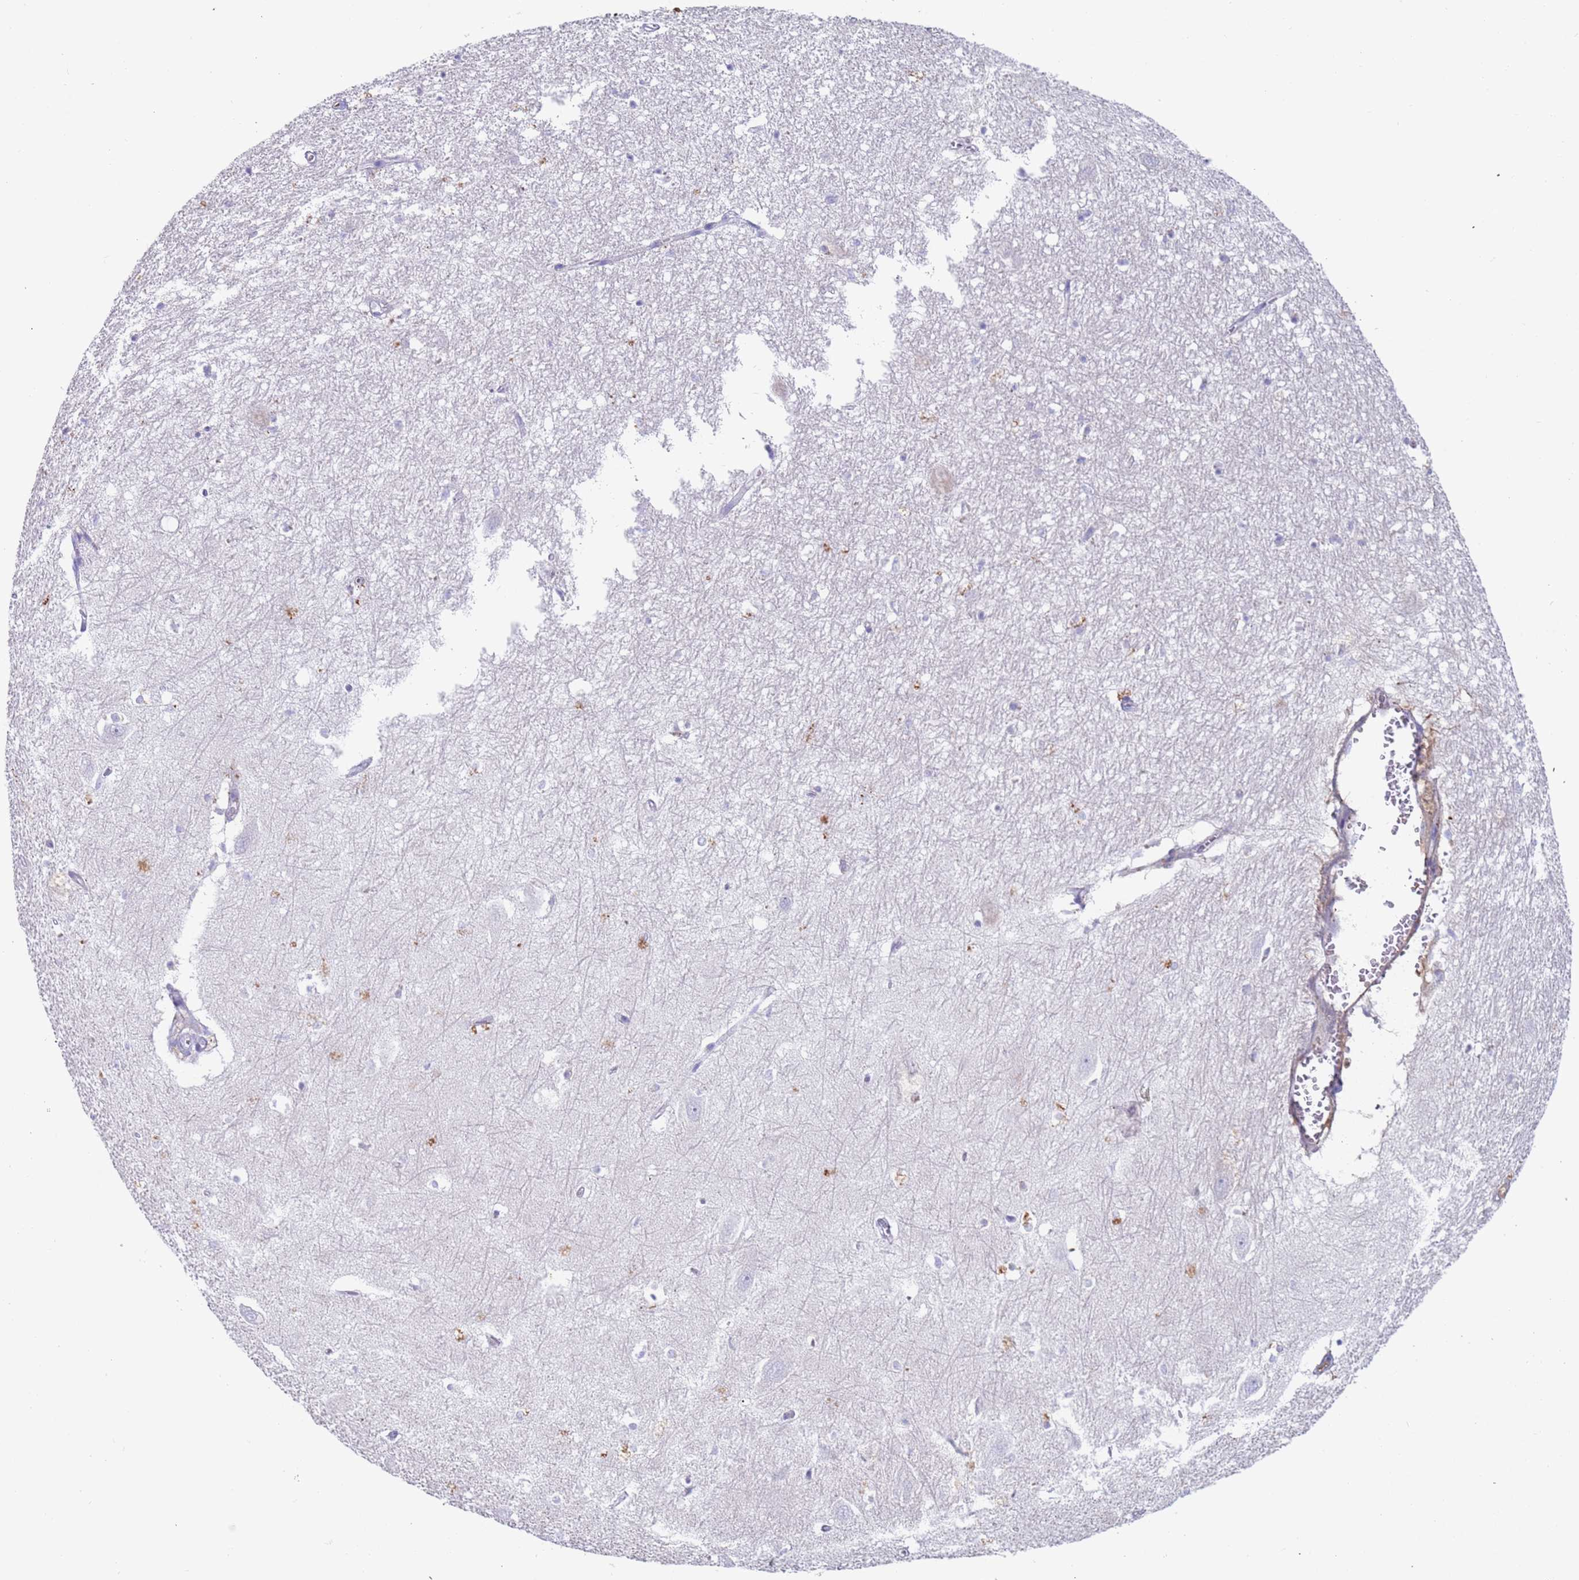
{"staining": {"intensity": "negative", "quantity": "none", "location": "none"}, "tissue": "hippocampus", "cell_type": "Glial cells", "image_type": "normal", "snomed": [{"axis": "morphology", "description": "Normal tissue, NOS"}, {"axis": "topography", "description": "Hippocampus"}], "caption": "A histopathology image of hippocampus stained for a protein reveals no brown staining in glial cells. The staining was performed using DAB to visualize the protein expression in brown, while the nuclei were stained in blue with hematoxylin (Magnification: 20x).", "gene": "CYSLTR2", "patient": {"sex": "female", "age": 64}}